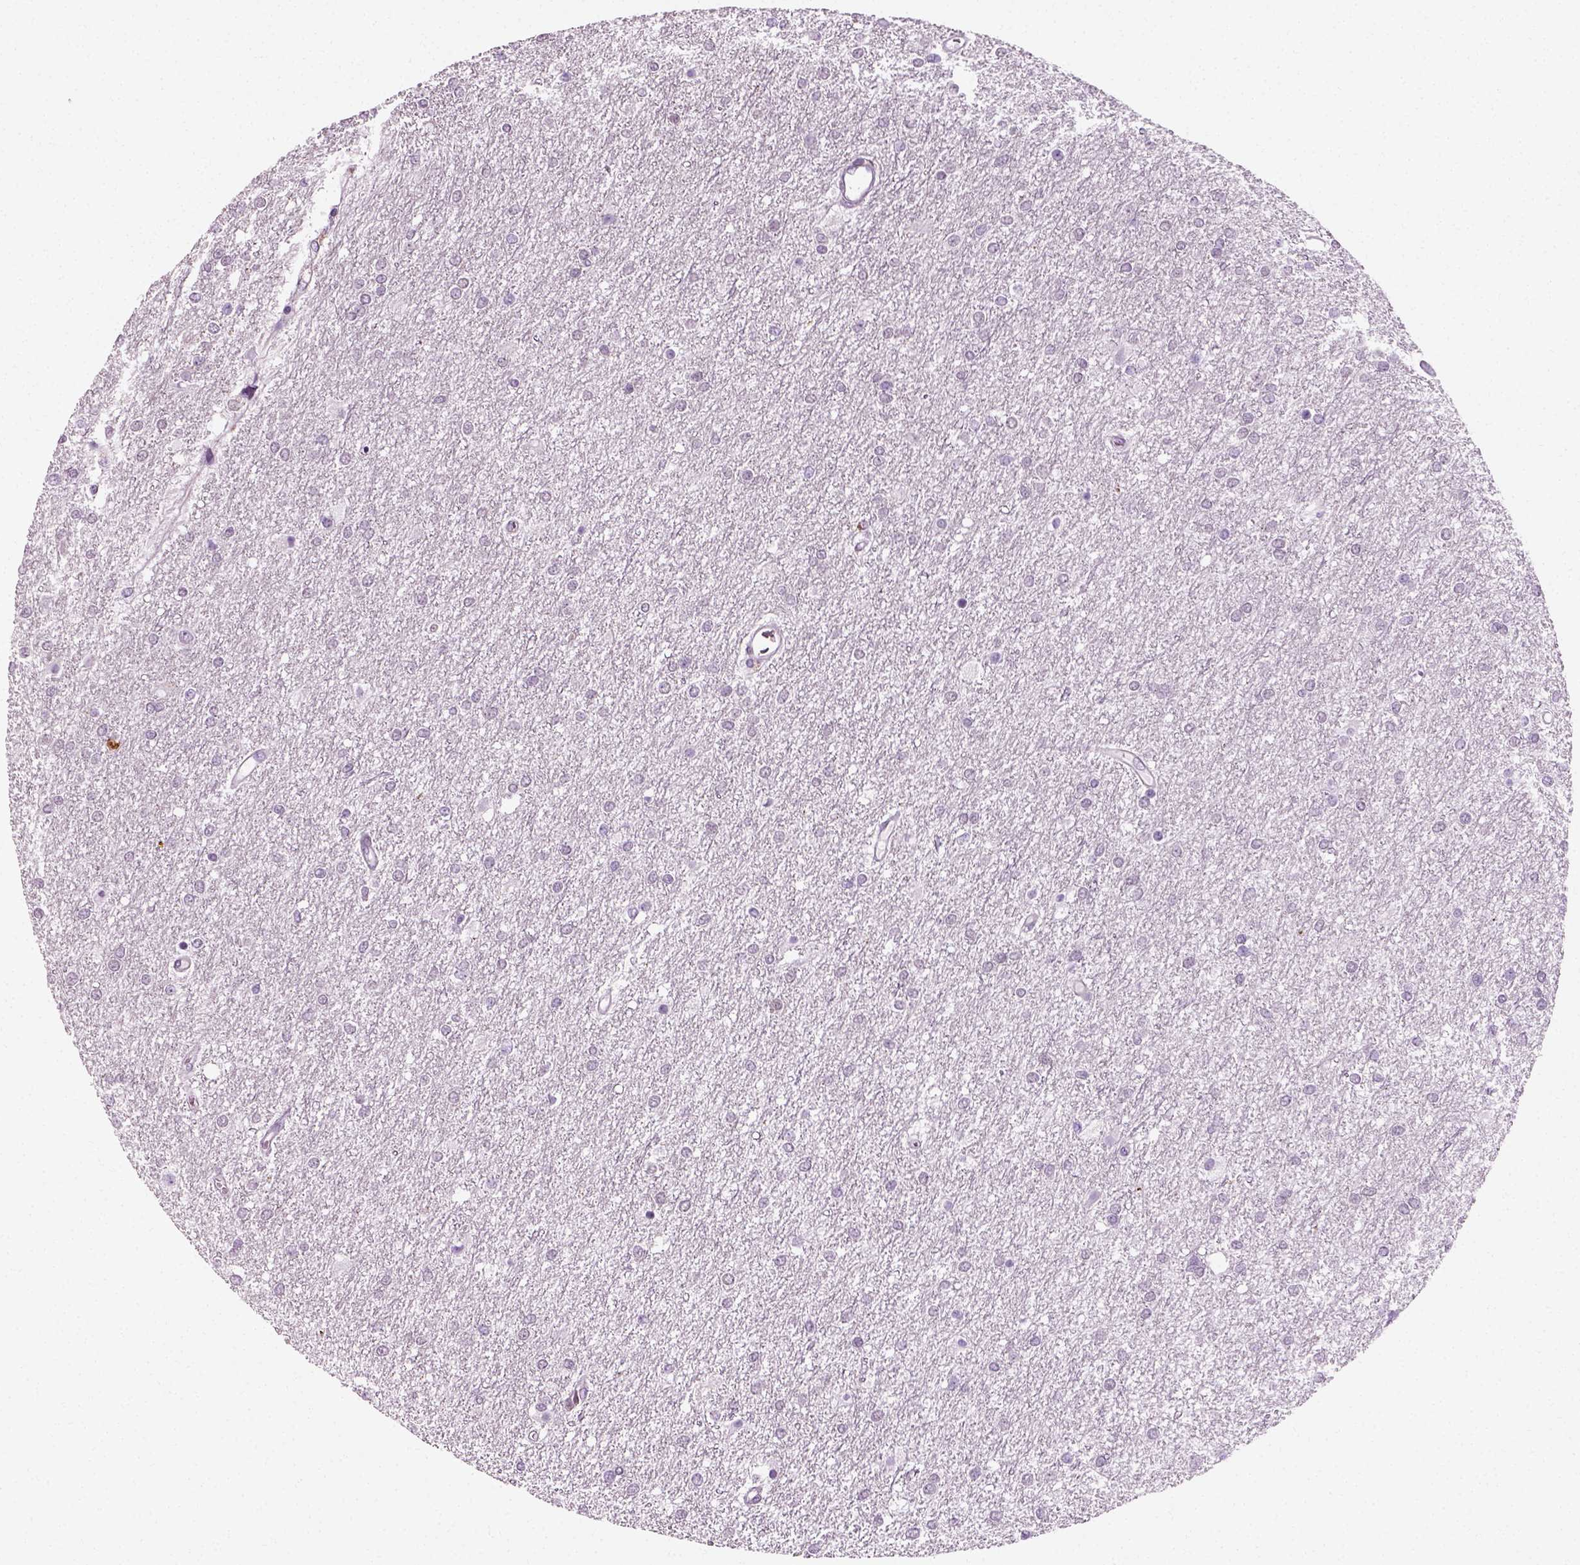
{"staining": {"intensity": "negative", "quantity": "none", "location": "none"}, "tissue": "glioma", "cell_type": "Tumor cells", "image_type": "cancer", "snomed": [{"axis": "morphology", "description": "Glioma, malignant, High grade"}, {"axis": "topography", "description": "Brain"}], "caption": "Protein analysis of glioma exhibits no significant expression in tumor cells.", "gene": "SPATA31E1", "patient": {"sex": "female", "age": 61}}